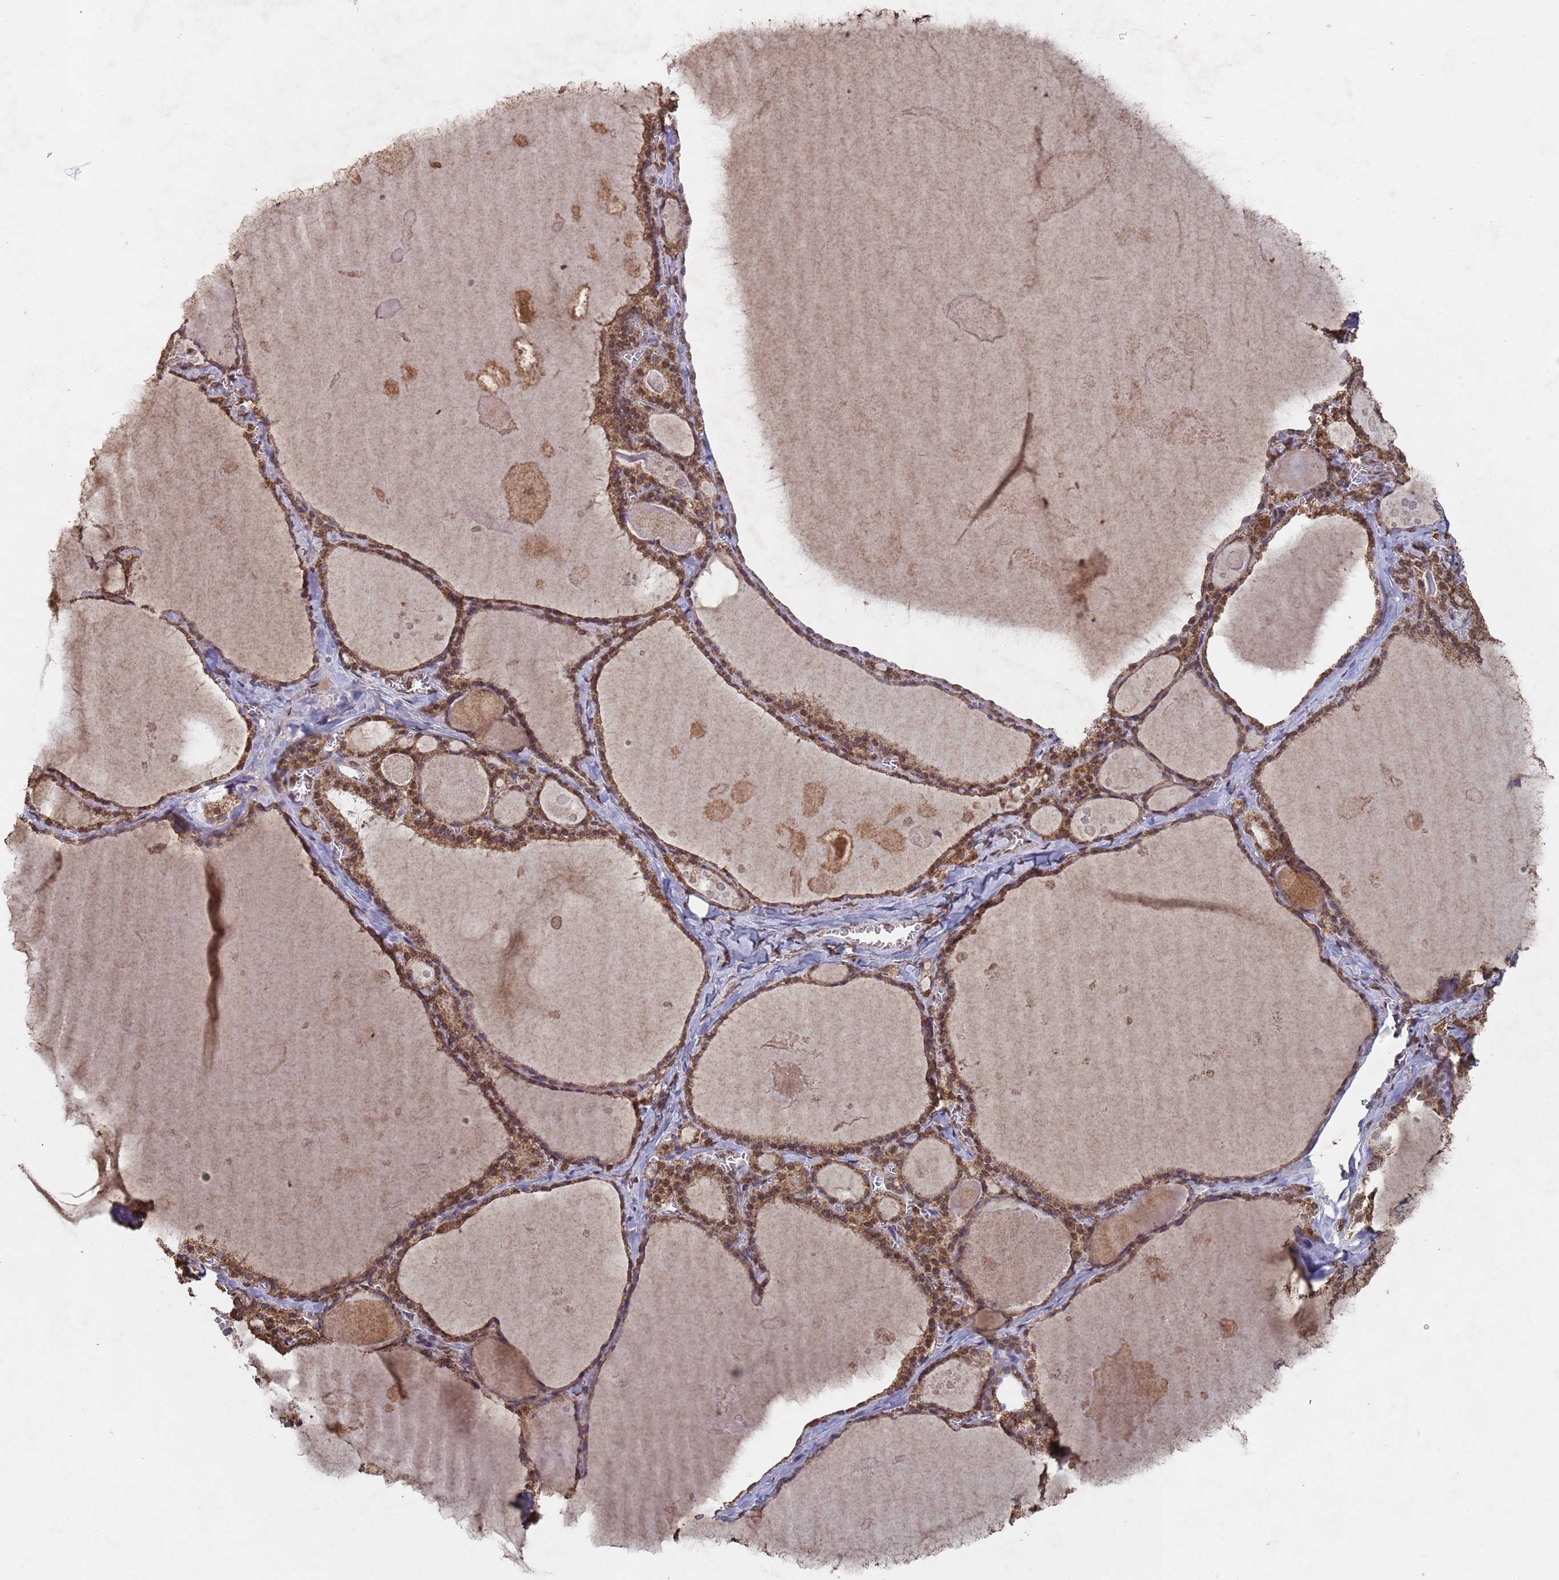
{"staining": {"intensity": "moderate", "quantity": ">75%", "location": "cytoplasmic/membranous,nuclear"}, "tissue": "thyroid gland", "cell_type": "Glandular cells", "image_type": "normal", "snomed": [{"axis": "morphology", "description": "Normal tissue, NOS"}, {"axis": "topography", "description": "Thyroid gland"}], "caption": "IHC (DAB (3,3'-diaminobenzidine)) staining of normal thyroid gland shows moderate cytoplasmic/membranous,nuclear protein expression in approximately >75% of glandular cells. The protein is shown in brown color, while the nuclei are stained blue.", "gene": "HDAC10", "patient": {"sex": "male", "age": 56}}